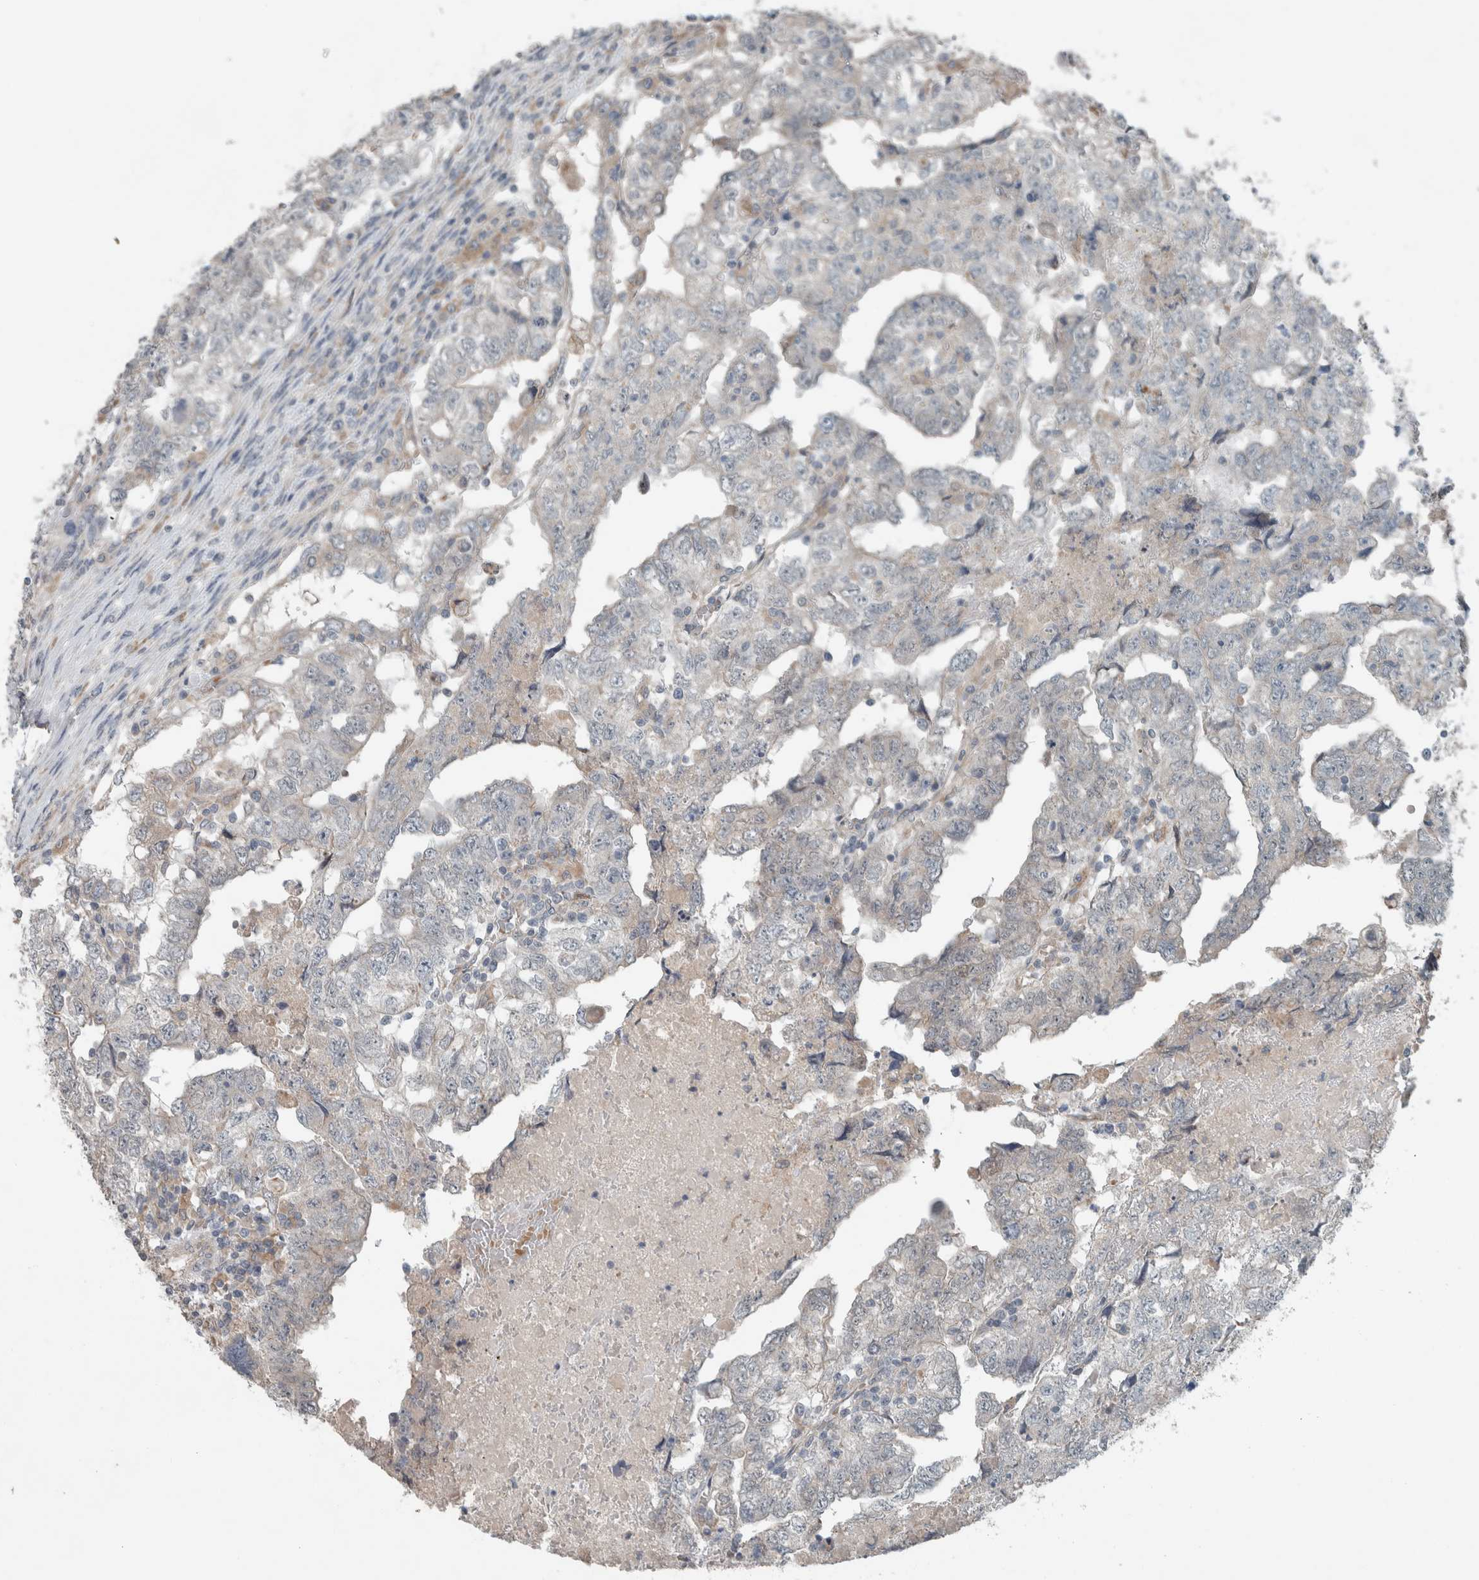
{"staining": {"intensity": "negative", "quantity": "none", "location": "none"}, "tissue": "testis cancer", "cell_type": "Tumor cells", "image_type": "cancer", "snomed": [{"axis": "morphology", "description": "Carcinoma, Embryonal, NOS"}, {"axis": "topography", "description": "Testis"}], "caption": "Human testis cancer stained for a protein using immunohistochemistry exhibits no staining in tumor cells.", "gene": "JADE2", "patient": {"sex": "male", "age": 36}}